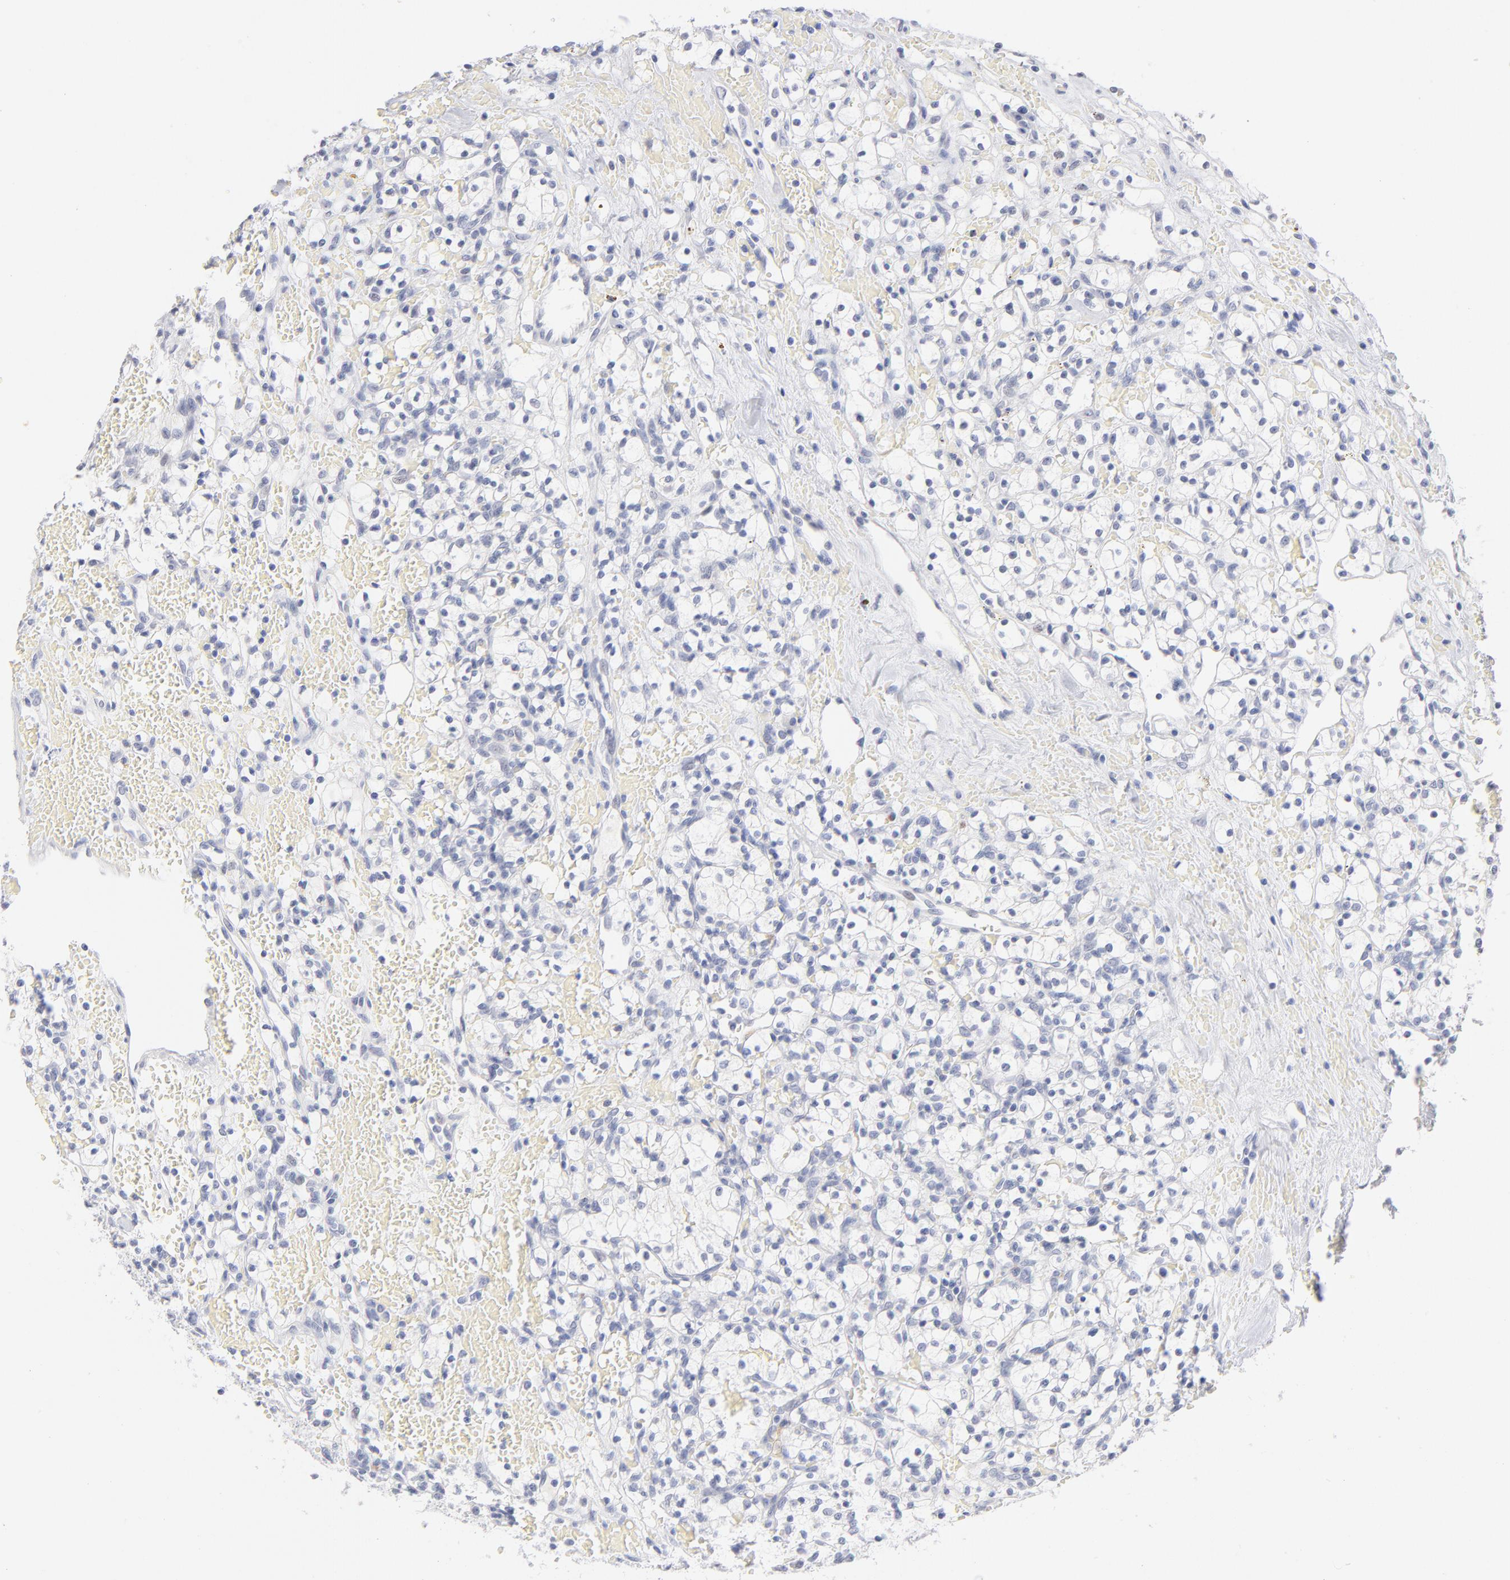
{"staining": {"intensity": "negative", "quantity": "none", "location": "none"}, "tissue": "renal cancer", "cell_type": "Tumor cells", "image_type": "cancer", "snomed": [{"axis": "morphology", "description": "Adenocarcinoma, NOS"}, {"axis": "topography", "description": "Kidney"}], "caption": "Tumor cells show no significant staining in renal adenocarcinoma.", "gene": "KHNYN", "patient": {"sex": "female", "age": 60}}